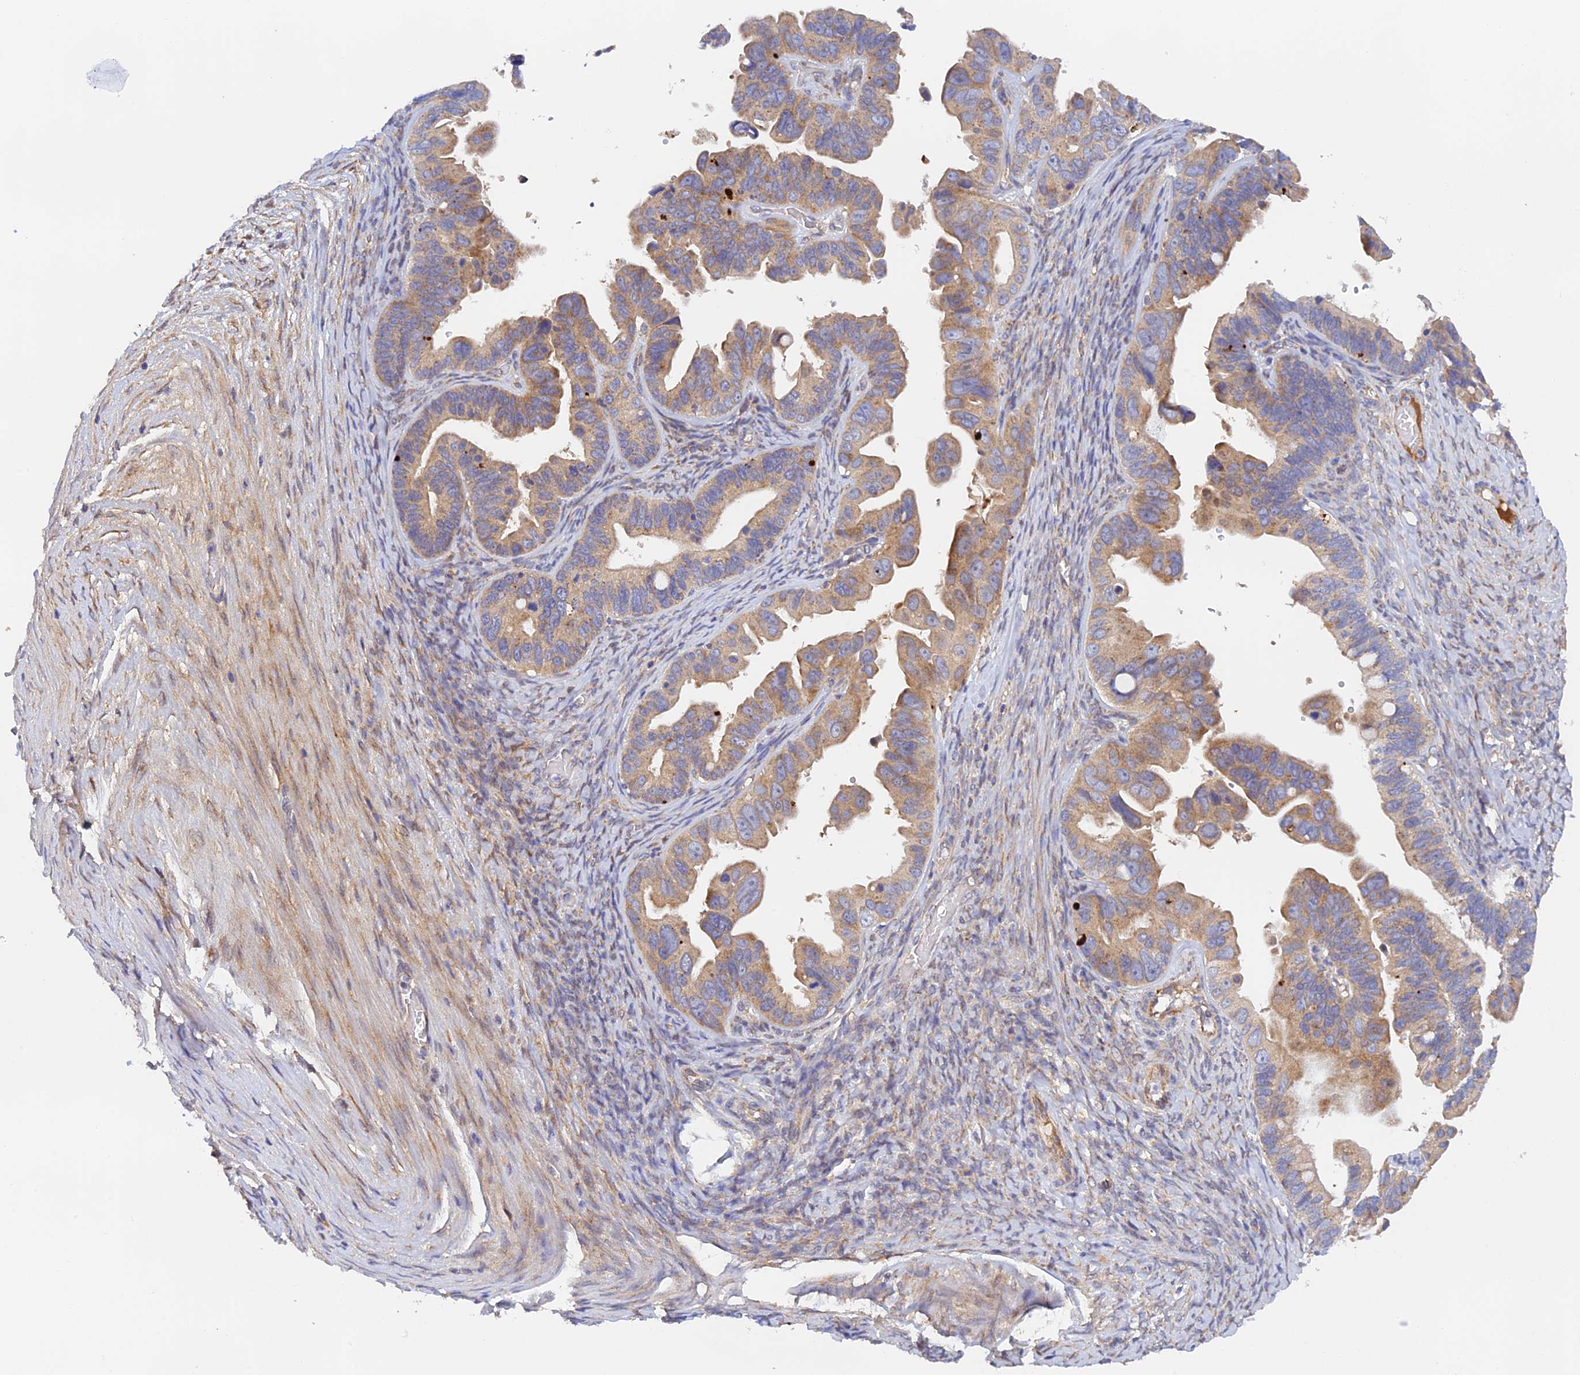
{"staining": {"intensity": "moderate", "quantity": ">75%", "location": "cytoplasmic/membranous"}, "tissue": "ovarian cancer", "cell_type": "Tumor cells", "image_type": "cancer", "snomed": [{"axis": "morphology", "description": "Cystadenocarcinoma, serous, NOS"}, {"axis": "topography", "description": "Ovary"}], "caption": "This photomicrograph demonstrates IHC staining of ovarian serous cystadenocarcinoma, with medium moderate cytoplasmic/membranous expression in approximately >75% of tumor cells.", "gene": "RANBP6", "patient": {"sex": "female", "age": 56}}